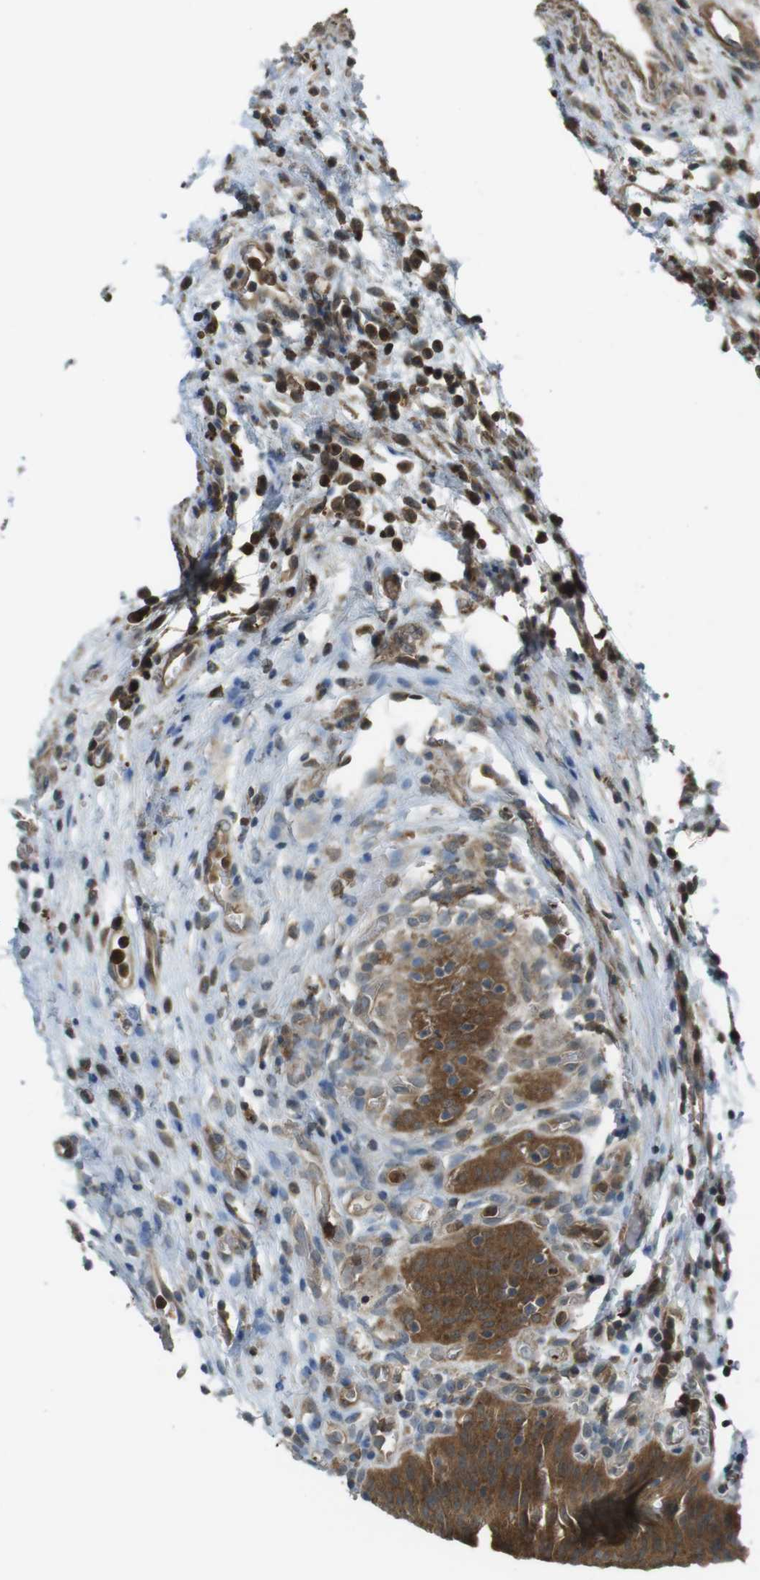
{"staining": {"intensity": "strong", "quantity": ">75%", "location": "cytoplasmic/membranous"}, "tissue": "urinary bladder", "cell_type": "Urothelial cells", "image_type": "normal", "snomed": [{"axis": "morphology", "description": "Normal tissue, NOS"}, {"axis": "morphology", "description": "Dysplasia, NOS"}, {"axis": "topography", "description": "Urinary bladder"}], "caption": "This is a photomicrograph of immunohistochemistry (IHC) staining of normal urinary bladder, which shows strong positivity in the cytoplasmic/membranous of urothelial cells.", "gene": "LRRC3B", "patient": {"sex": "male", "age": 35}}